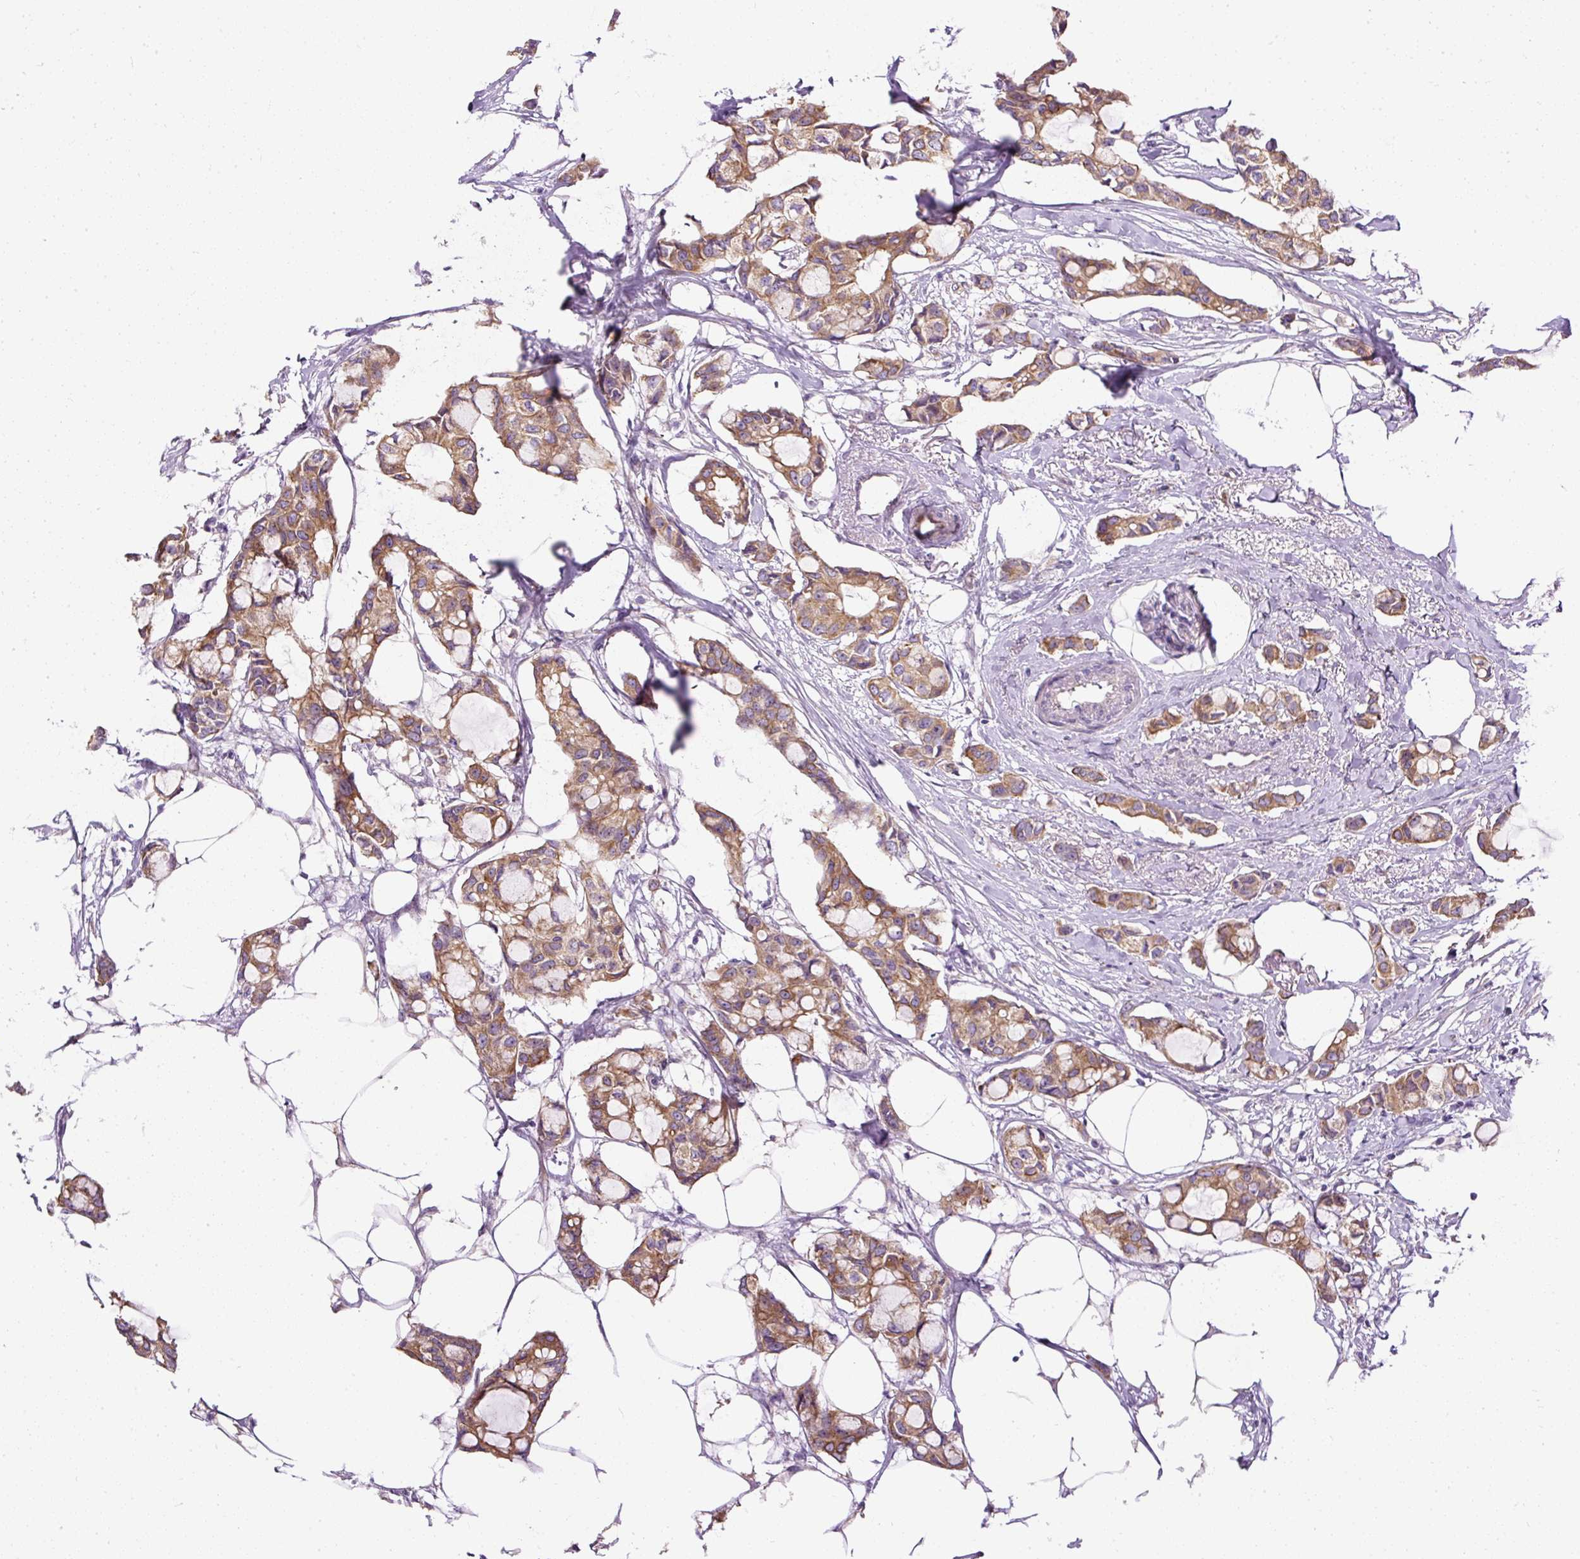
{"staining": {"intensity": "moderate", "quantity": ">75%", "location": "cytoplasmic/membranous"}, "tissue": "breast cancer", "cell_type": "Tumor cells", "image_type": "cancer", "snomed": [{"axis": "morphology", "description": "Duct carcinoma"}, {"axis": "topography", "description": "Breast"}], "caption": "Immunohistochemistry (IHC) staining of breast cancer (invasive ductal carcinoma), which shows medium levels of moderate cytoplasmic/membranous positivity in about >75% of tumor cells indicating moderate cytoplasmic/membranous protein positivity. The staining was performed using DAB (brown) for protein detection and nuclei were counterstained in hematoxylin (blue).", "gene": "FAM149A", "patient": {"sex": "female", "age": 73}}